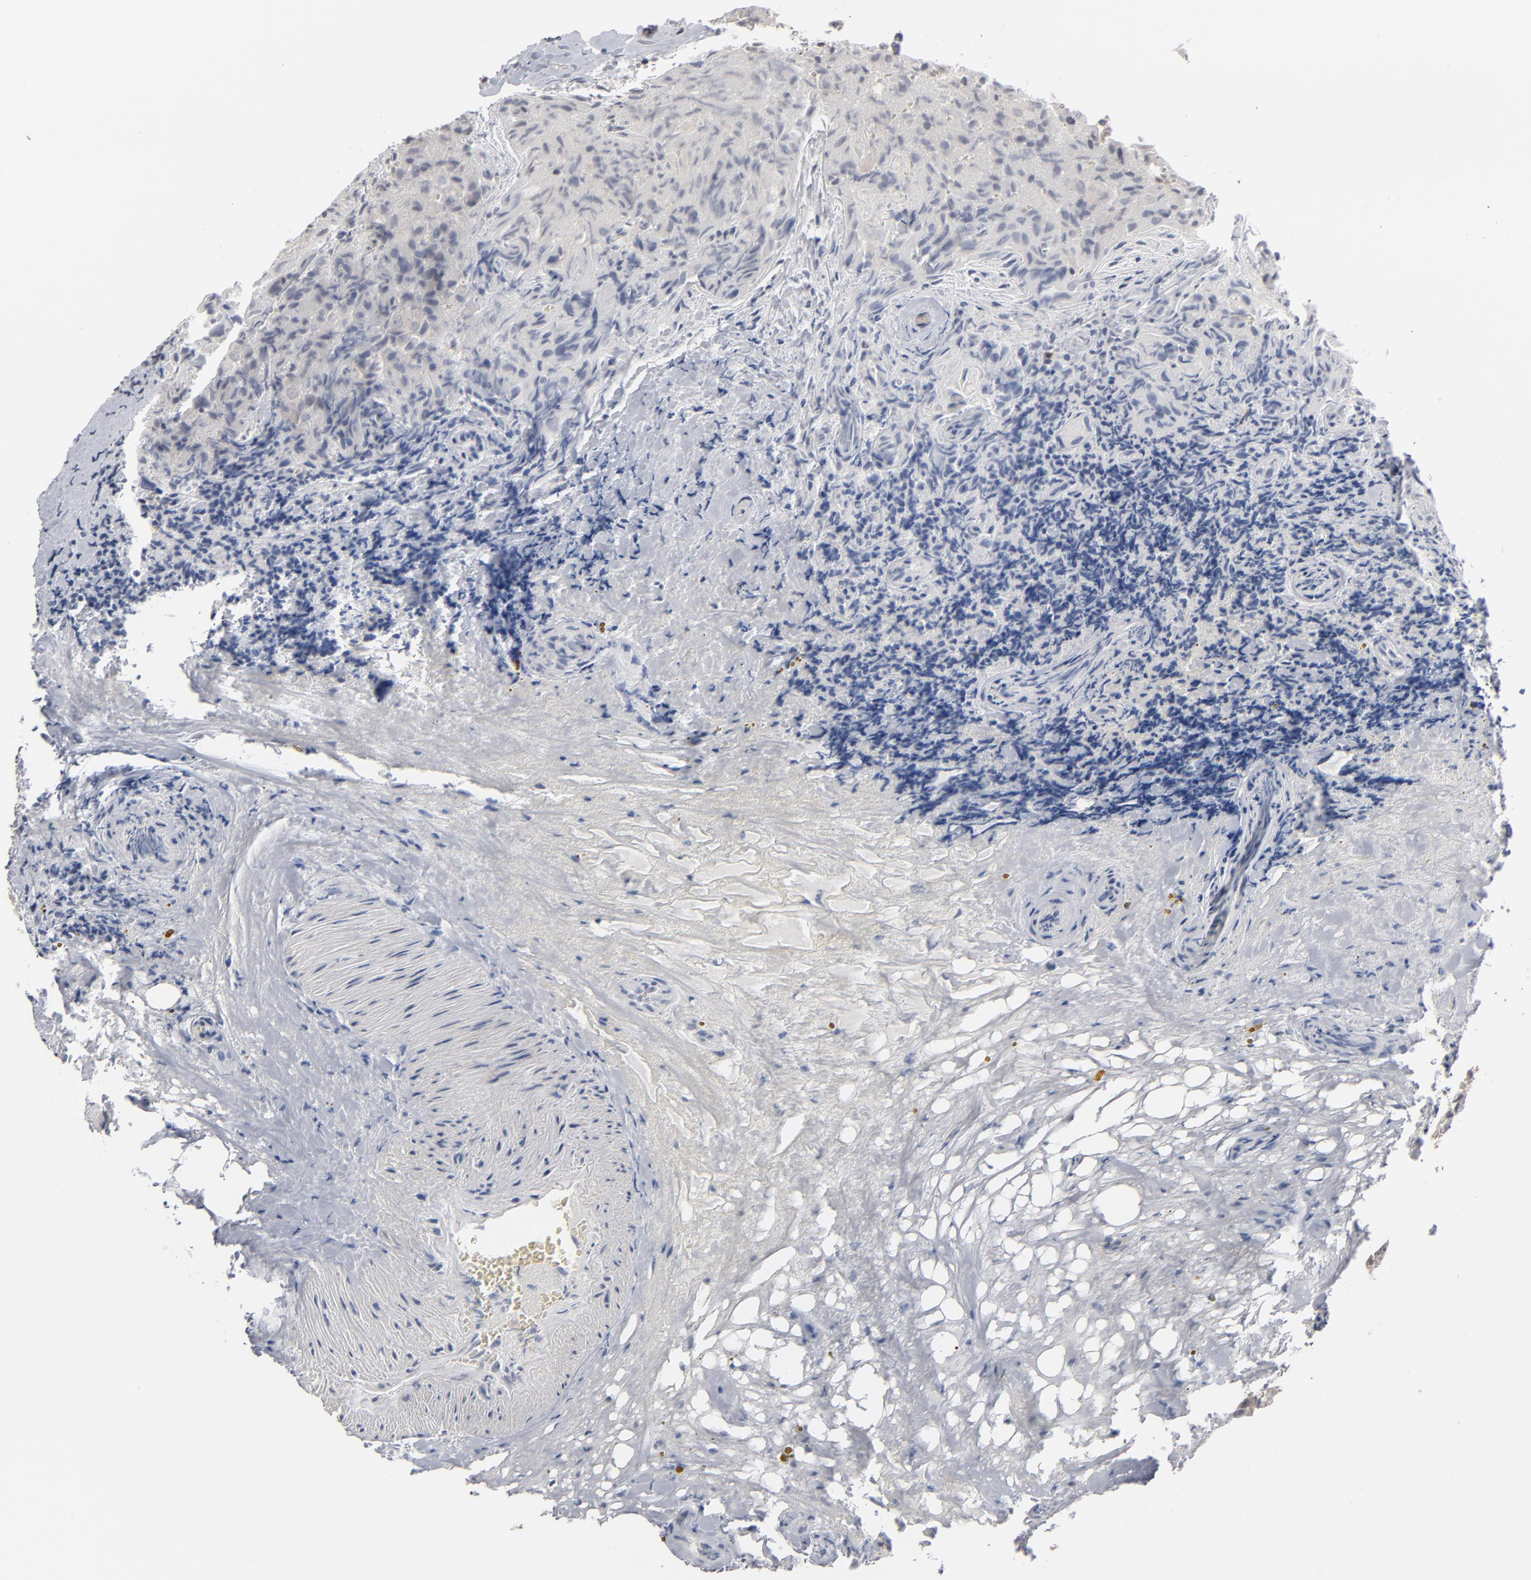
{"staining": {"intensity": "negative", "quantity": "none", "location": "none"}, "tissue": "thyroid cancer", "cell_type": "Tumor cells", "image_type": "cancer", "snomed": [{"axis": "morphology", "description": "Papillary adenocarcinoma, NOS"}, {"axis": "topography", "description": "Thyroid gland"}], "caption": "Histopathology image shows no significant protein expression in tumor cells of papillary adenocarcinoma (thyroid). (DAB (3,3'-diaminobenzidine) immunohistochemistry (IHC) visualized using brightfield microscopy, high magnification).", "gene": "STAT4", "patient": {"sex": "female", "age": 71}}